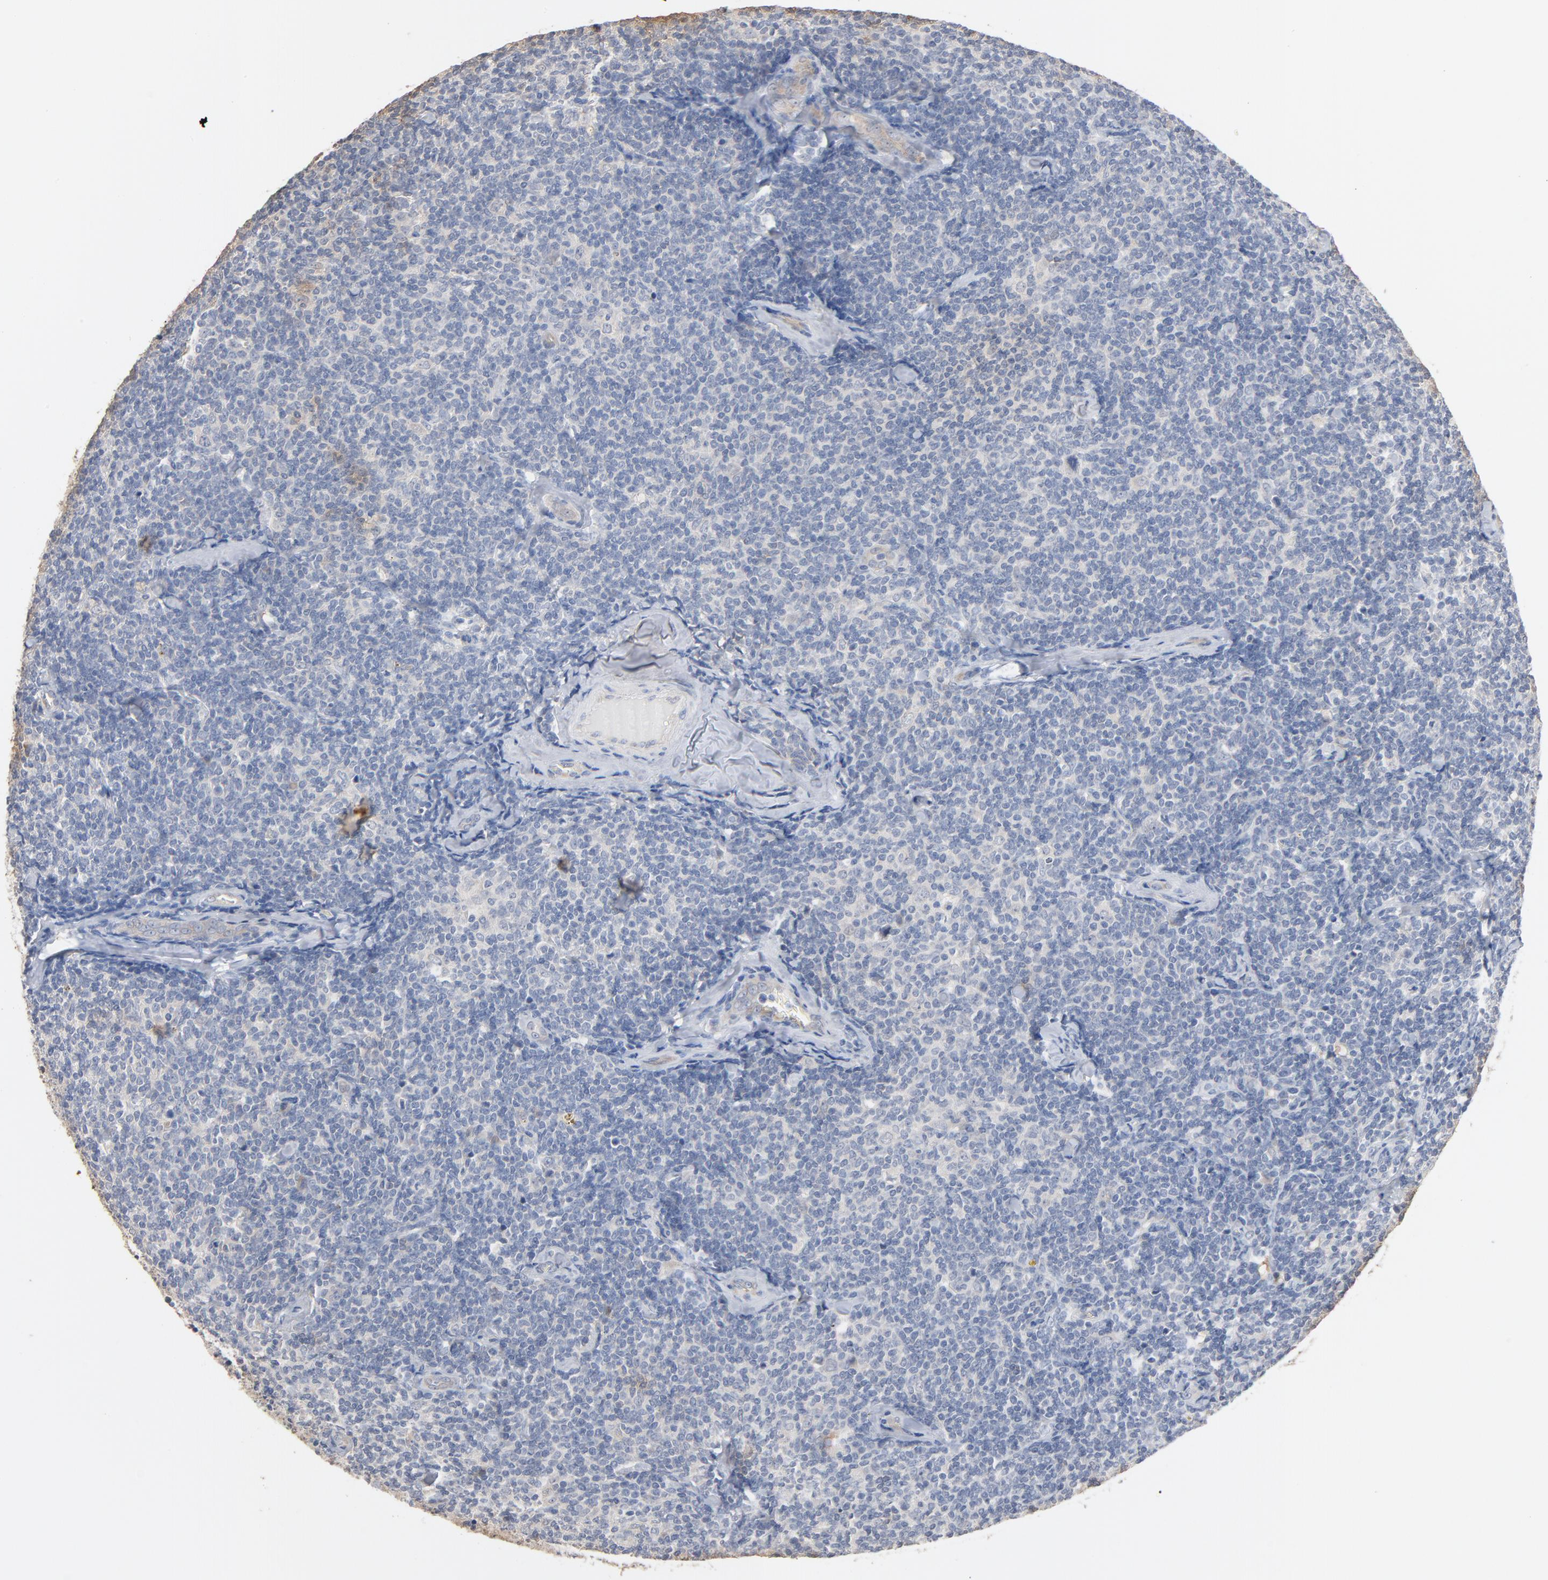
{"staining": {"intensity": "negative", "quantity": "none", "location": "none"}, "tissue": "lymphoma", "cell_type": "Tumor cells", "image_type": "cancer", "snomed": [{"axis": "morphology", "description": "Malignant lymphoma, non-Hodgkin's type, Low grade"}, {"axis": "topography", "description": "Lymph node"}], "caption": "Image shows no significant protein staining in tumor cells of low-grade malignant lymphoma, non-Hodgkin's type.", "gene": "EPCAM", "patient": {"sex": "female", "age": 56}}